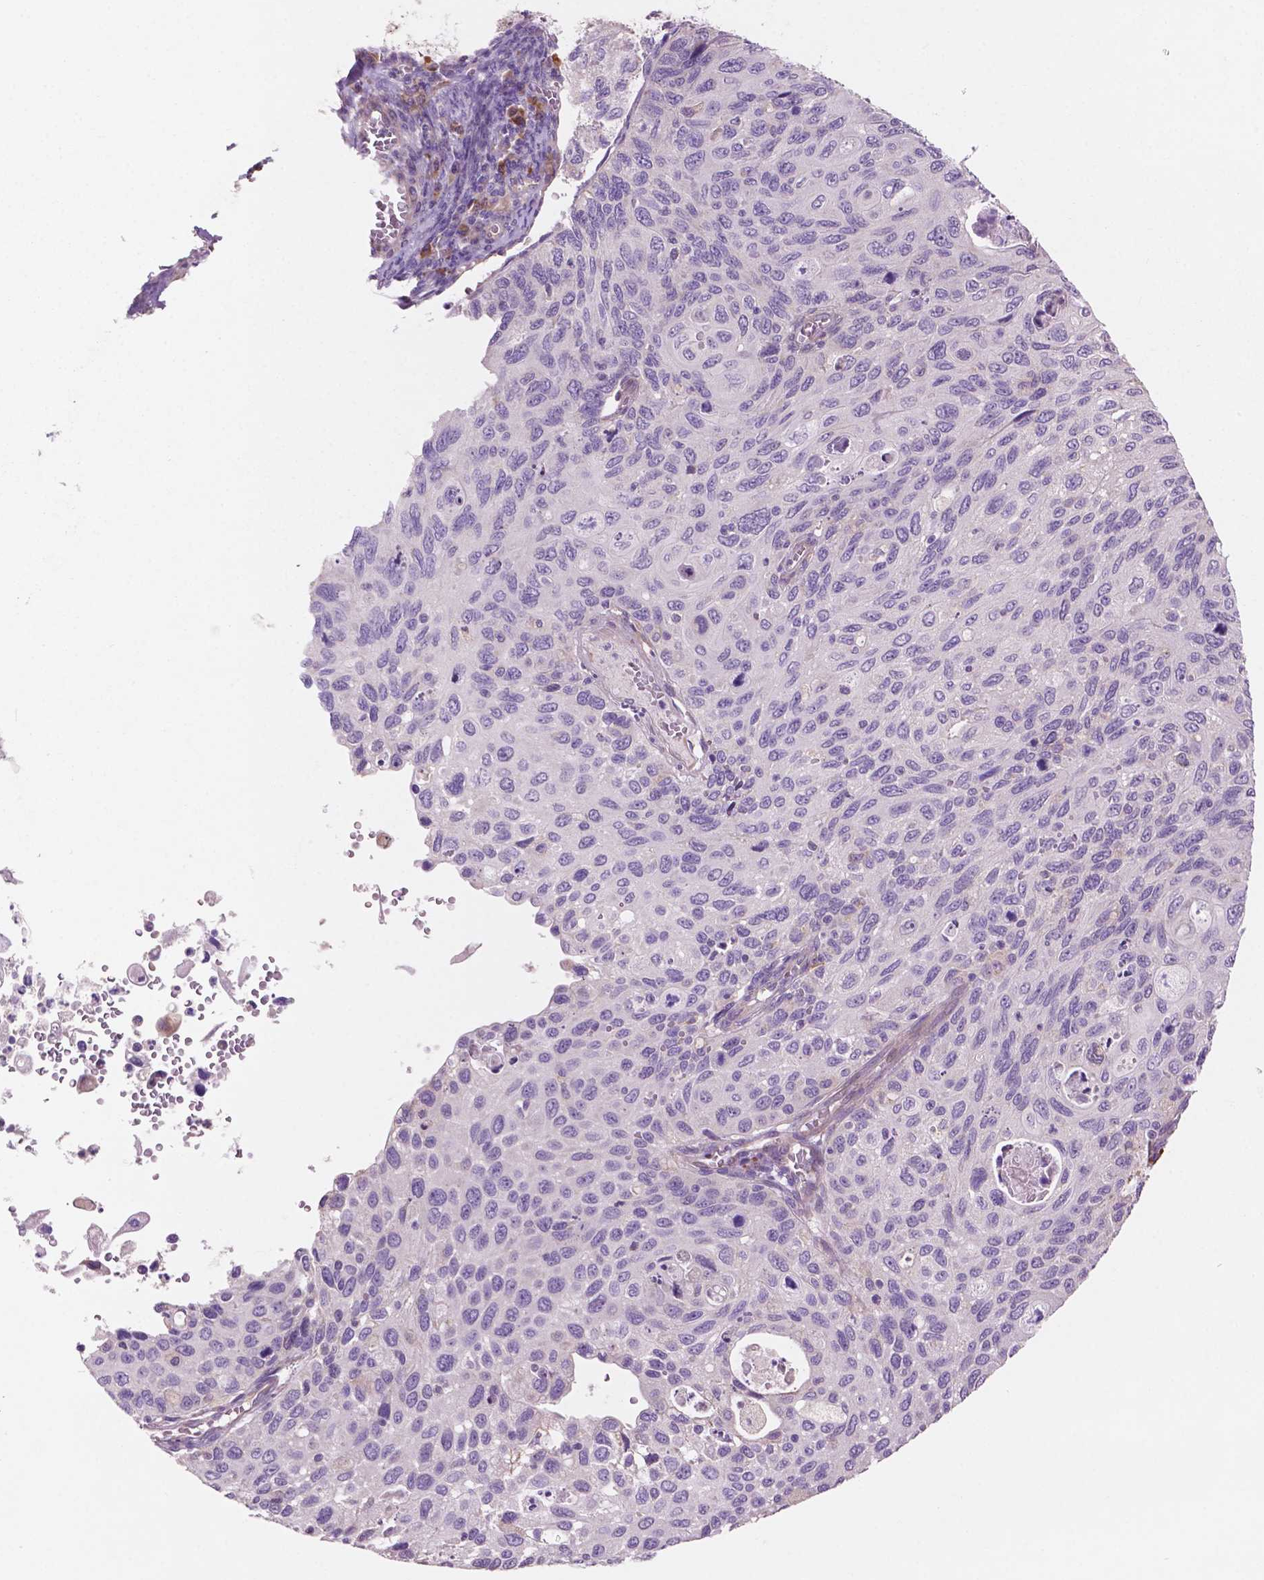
{"staining": {"intensity": "negative", "quantity": "none", "location": "none"}, "tissue": "cervical cancer", "cell_type": "Tumor cells", "image_type": "cancer", "snomed": [{"axis": "morphology", "description": "Squamous cell carcinoma, NOS"}, {"axis": "topography", "description": "Cervix"}], "caption": "Immunohistochemistry (IHC) image of neoplastic tissue: human cervical squamous cell carcinoma stained with DAB displays no significant protein staining in tumor cells. (Stains: DAB (3,3'-diaminobenzidine) immunohistochemistry (IHC) with hematoxylin counter stain, Microscopy: brightfield microscopy at high magnification).", "gene": "LRP1B", "patient": {"sex": "female", "age": 70}}